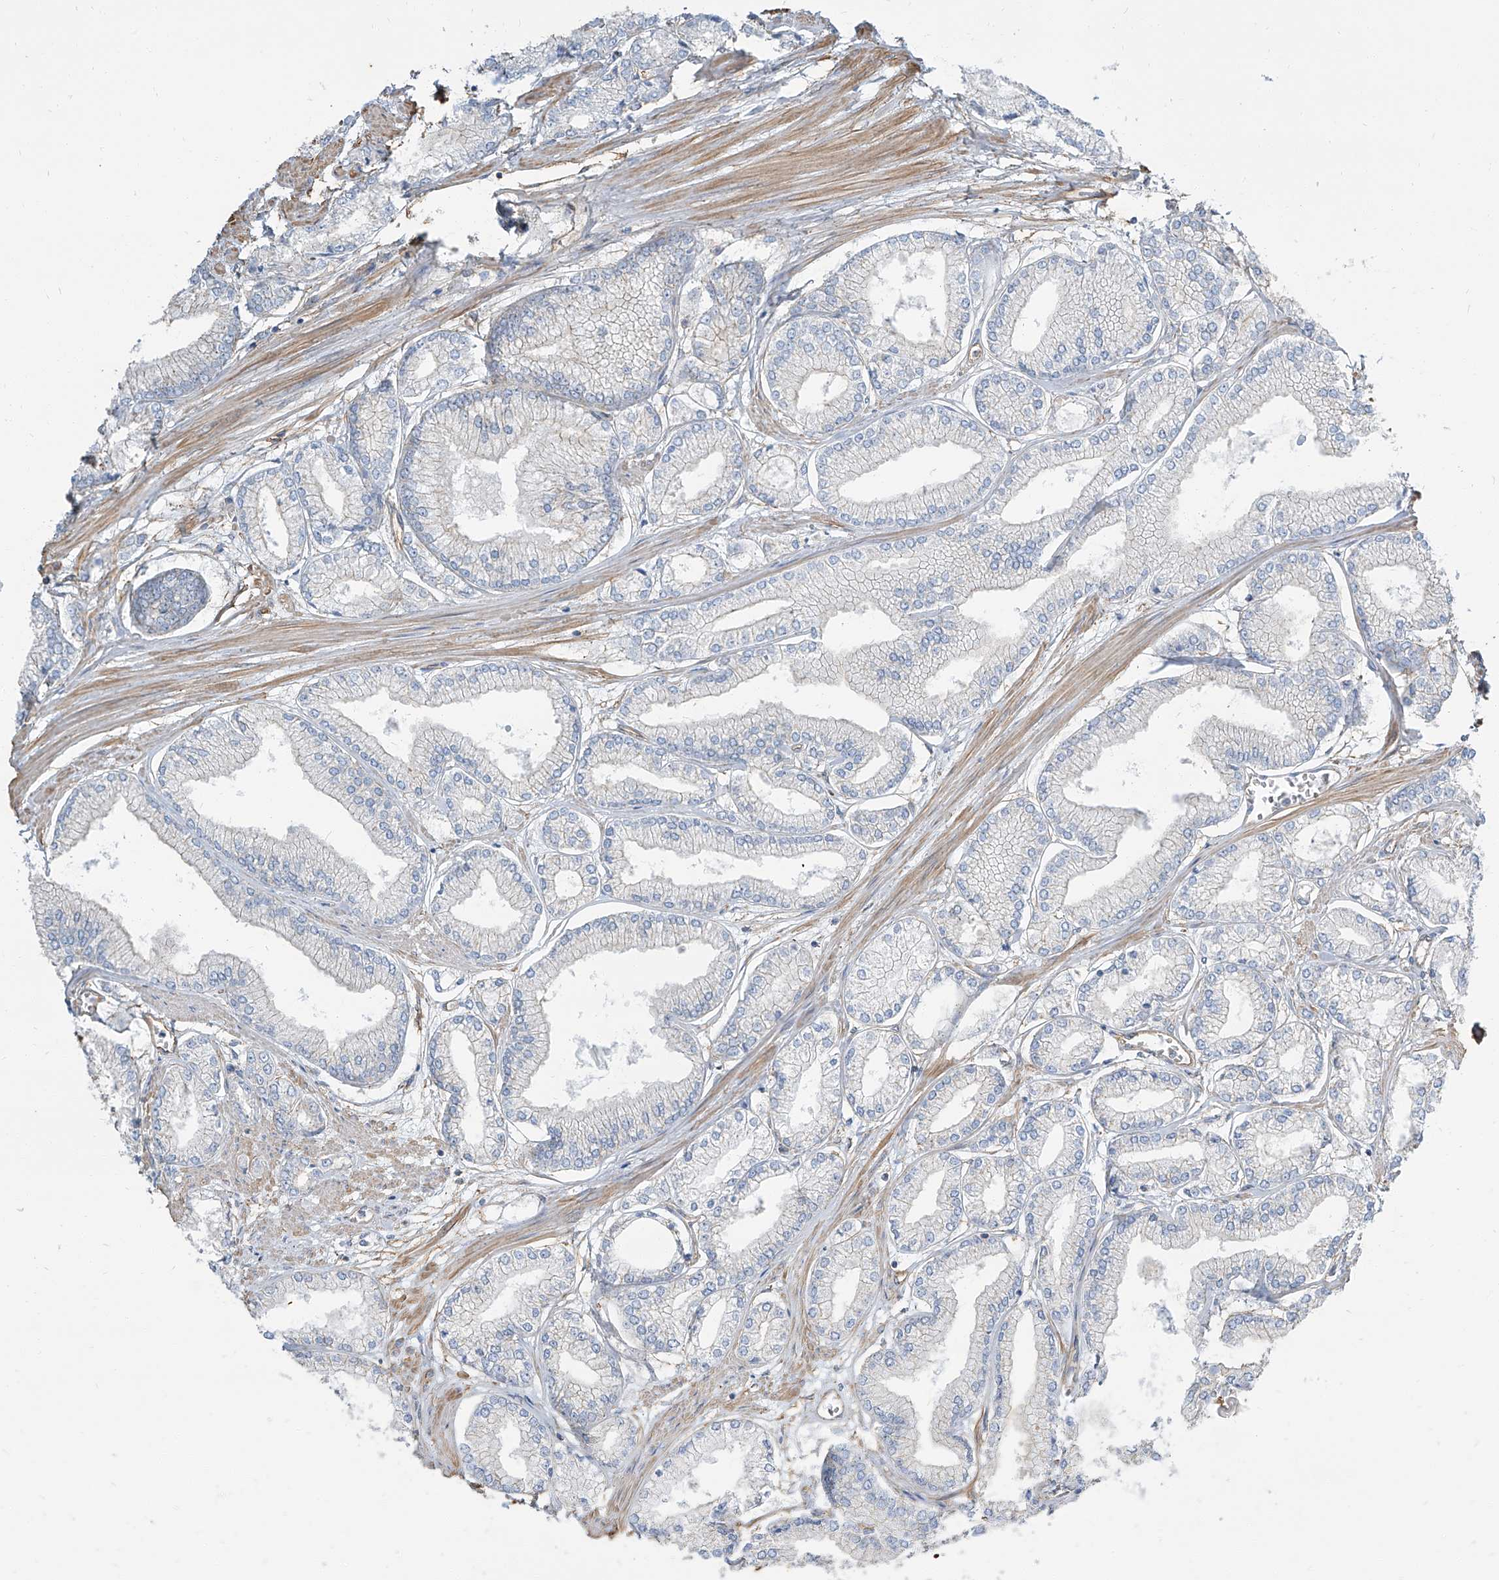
{"staining": {"intensity": "negative", "quantity": "none", "location": "none"}, "tissue": "prostate cancer", "cell_type": "Tumor cells", "image_type": "cancer", "snomed": [{"axis": "morphology", "description": "Adenocarcinoma, Low grade"}, {"axis": "topography", "description": "Prostate"}], "caption": "High power microscopy photomicrograph of an IHC histopathology image of prostate low-grade adenocarcinoma, revealing no significant positivity in tumor cells.", "gene": "TXLNB", "patient": {"sex": "male", "age": 52}}